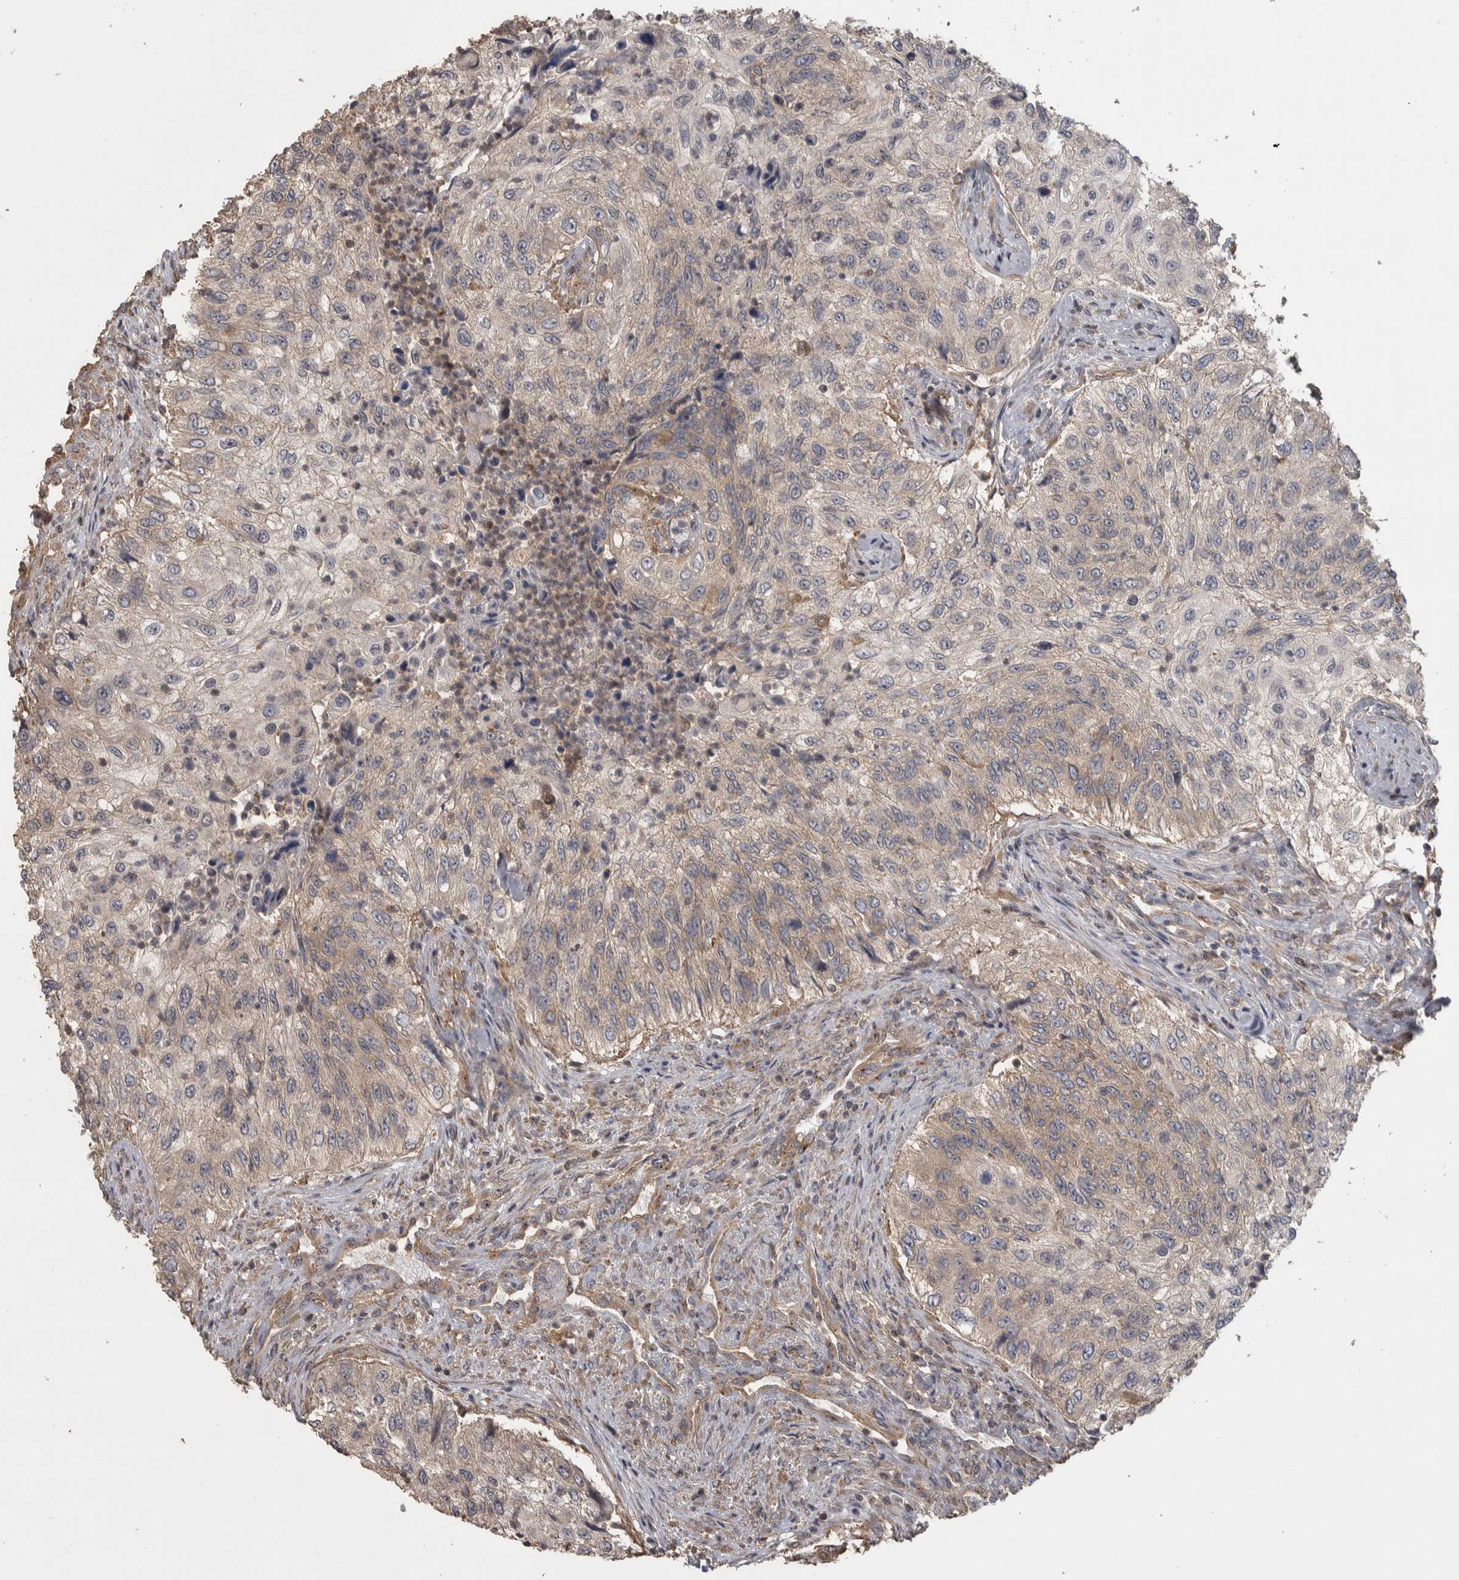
{"staining": {"intensity": "weak", "quantity": "25%-75%", "location": "cytoplasmic/membranous"}, "tissue": "urothelial cancer", "cell_type": "Tumor cells", "image_type": "cancer", "snomed": [{"axis": "morphology", "description": "Urothelial carcinoma, High grade"}, {"axis": "topography", "description": "Urinary bladder"}], "caption": "Immunohistochemistry (IHC) histopathology image of neoplastic tissue: human high-grade urothelial carcinoma stained using immunohistochemistry demonstrates low levels of weak protein expression localized specifically in the cytoplasmic/membranous of tumor cells, appearing as a cytoplasmic/membranous brown color.", "gene": "IFRD1", "patient": {"sex": "female", "age": 60}}